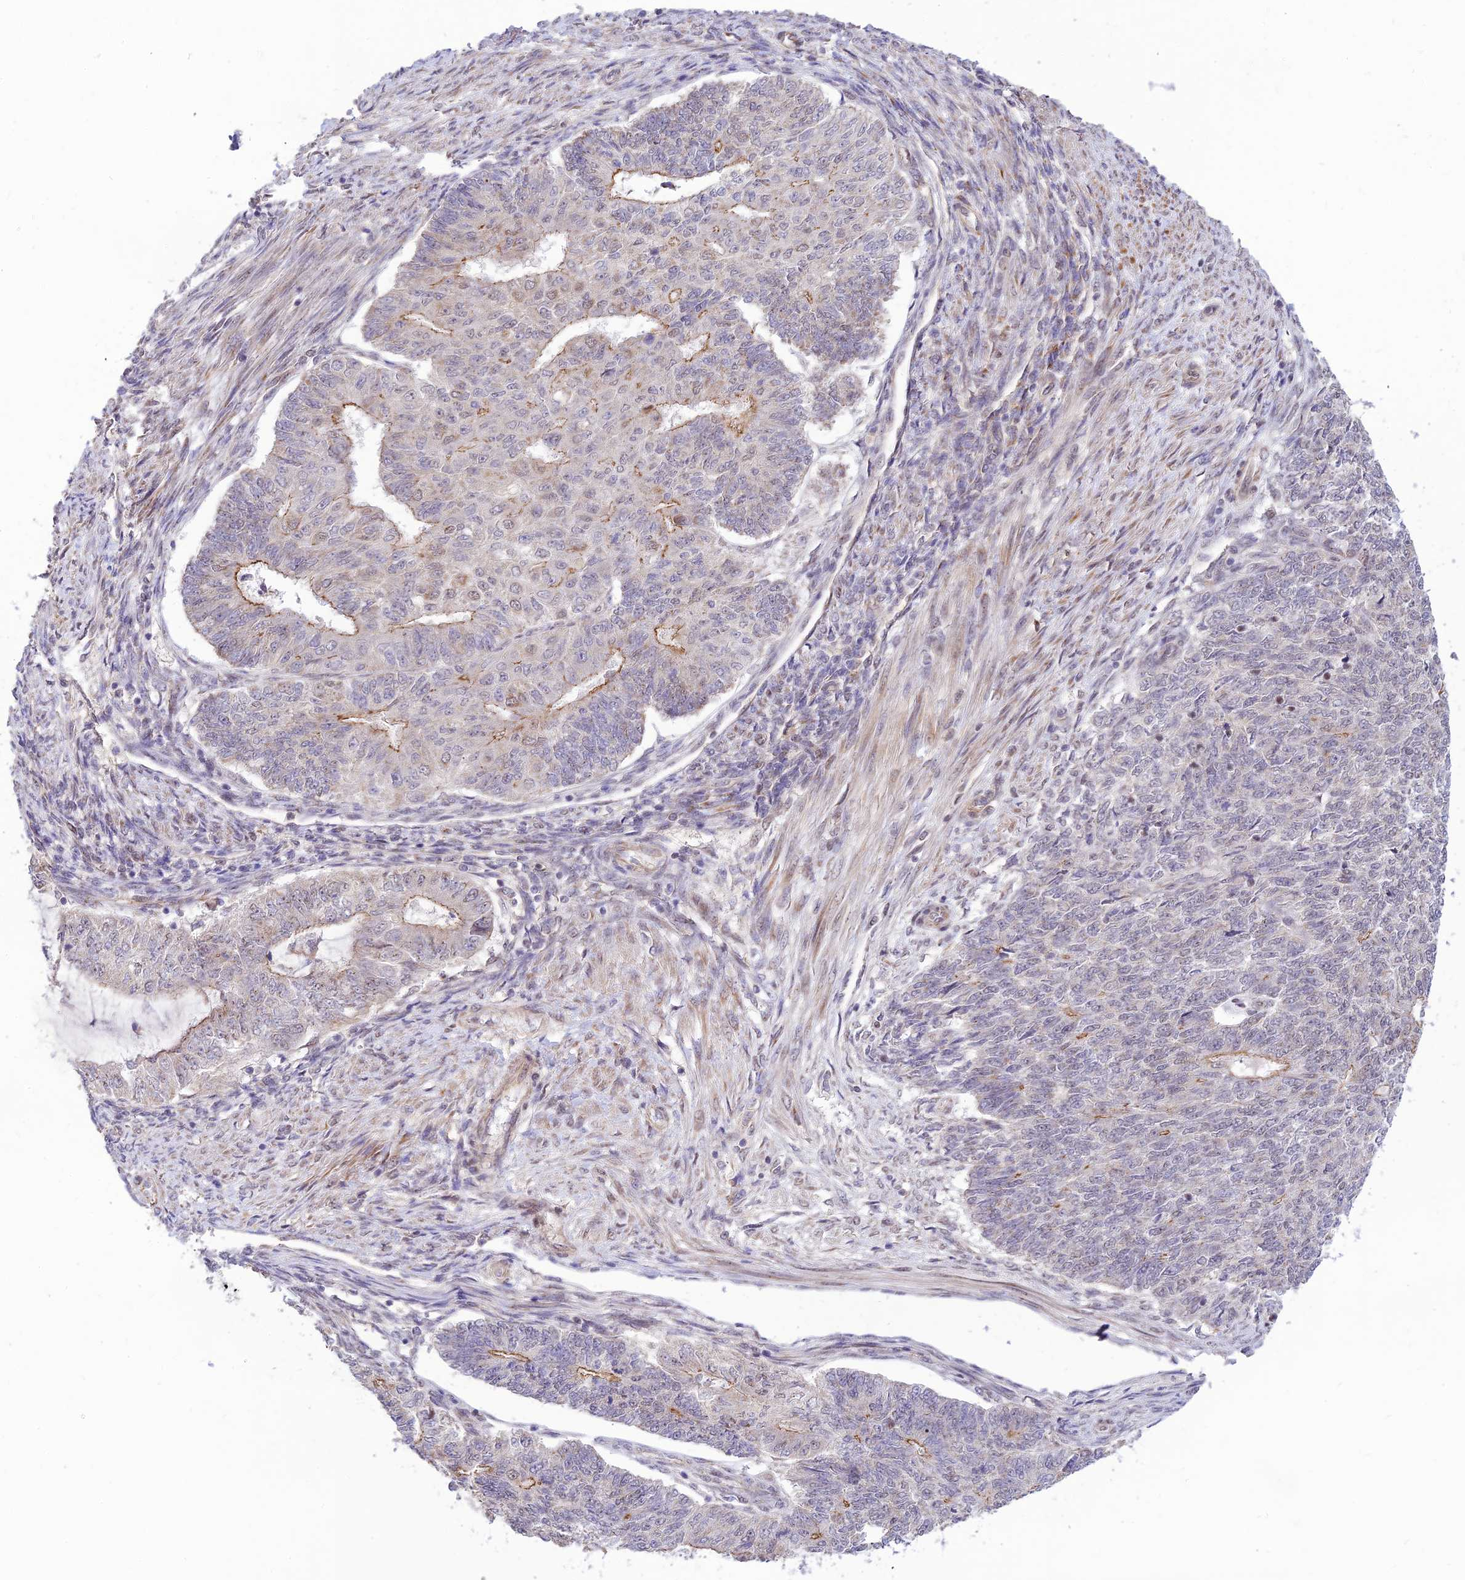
{"staining": {"intensity": "moderate", "quantity": "<25%", "location": "cytoplasmic/membranous"}, "tissue": "endometrial cancer", "cell_type": "Tumor cells", "image_type": "cancer", "snomed": [{"axis": "morphology", "description": "Adenocarcinoma, NOS"}, {"axis": "topography", "description": "Endometrium"}], "caption": "An IHC image of neoplastic tissue is shown. Protein staining in brown labels moderate cytoplasmic/membranous positivity in adenocarcinoma (endometrial) within tumor cells.", "gene": "MICOS13", "patient": {"sex": "female", "age": 32}}